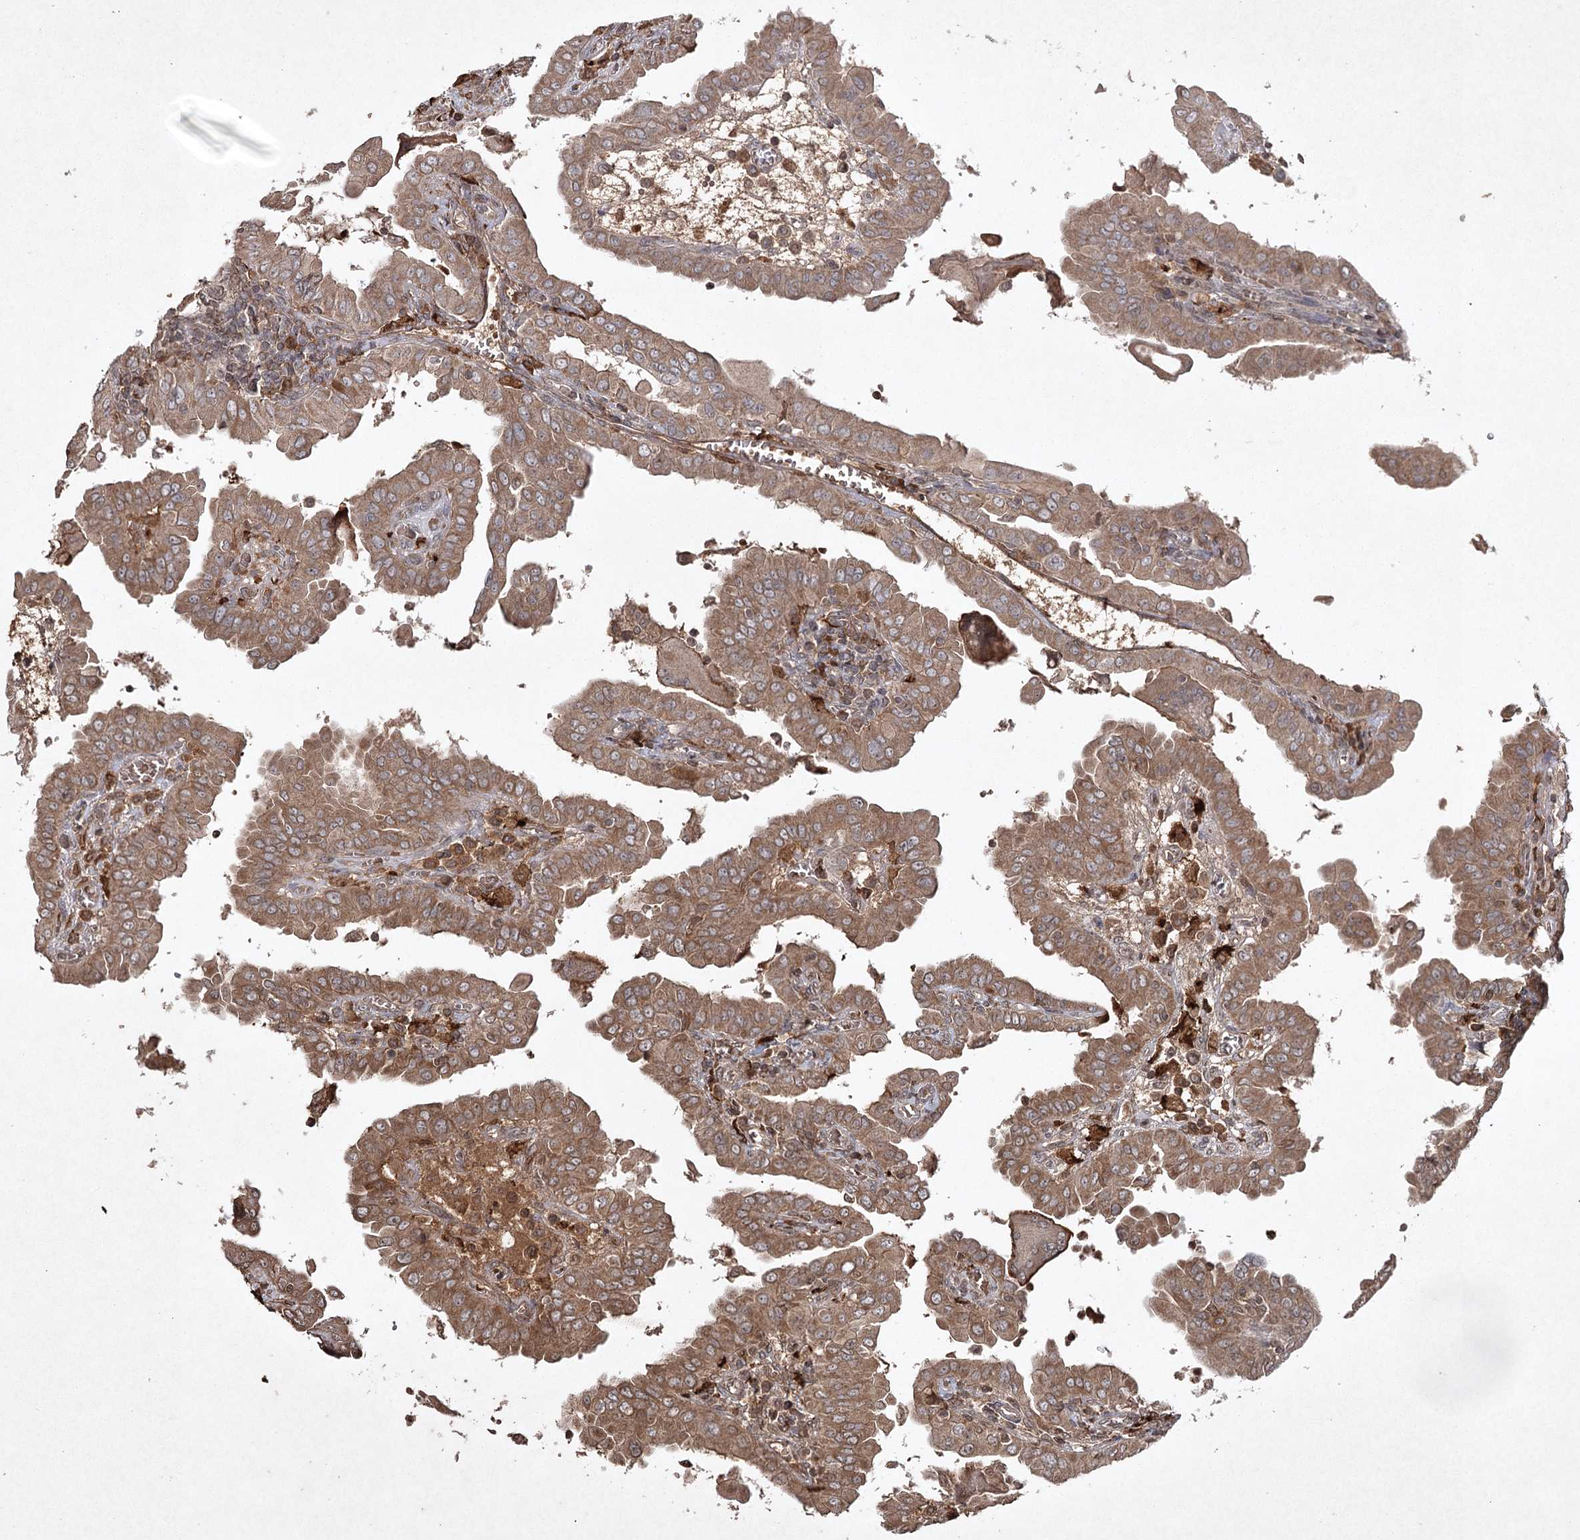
{"staining": {"intensity": "moderate", "quantity": ">75%", "location": "cytoplasmic/membranous"}, "tissue": "thyroid cancer", "cell_type": "Tumor cells", "image_type": "cancer", "snomed": [{"axis": "morphology", "description": "Papillary adenocarcinoma, NOS"}, {"axis": "topography", "description": "Thyroid gland"}], "caption": "Tumor cells display moderate cytoplasmic/membranous positivity in approximately >75% of cells in papillary adenocarcinoma (thyroid).", "gene": "CYP2B6", "patient": {"sex": "male", "age": 33}}